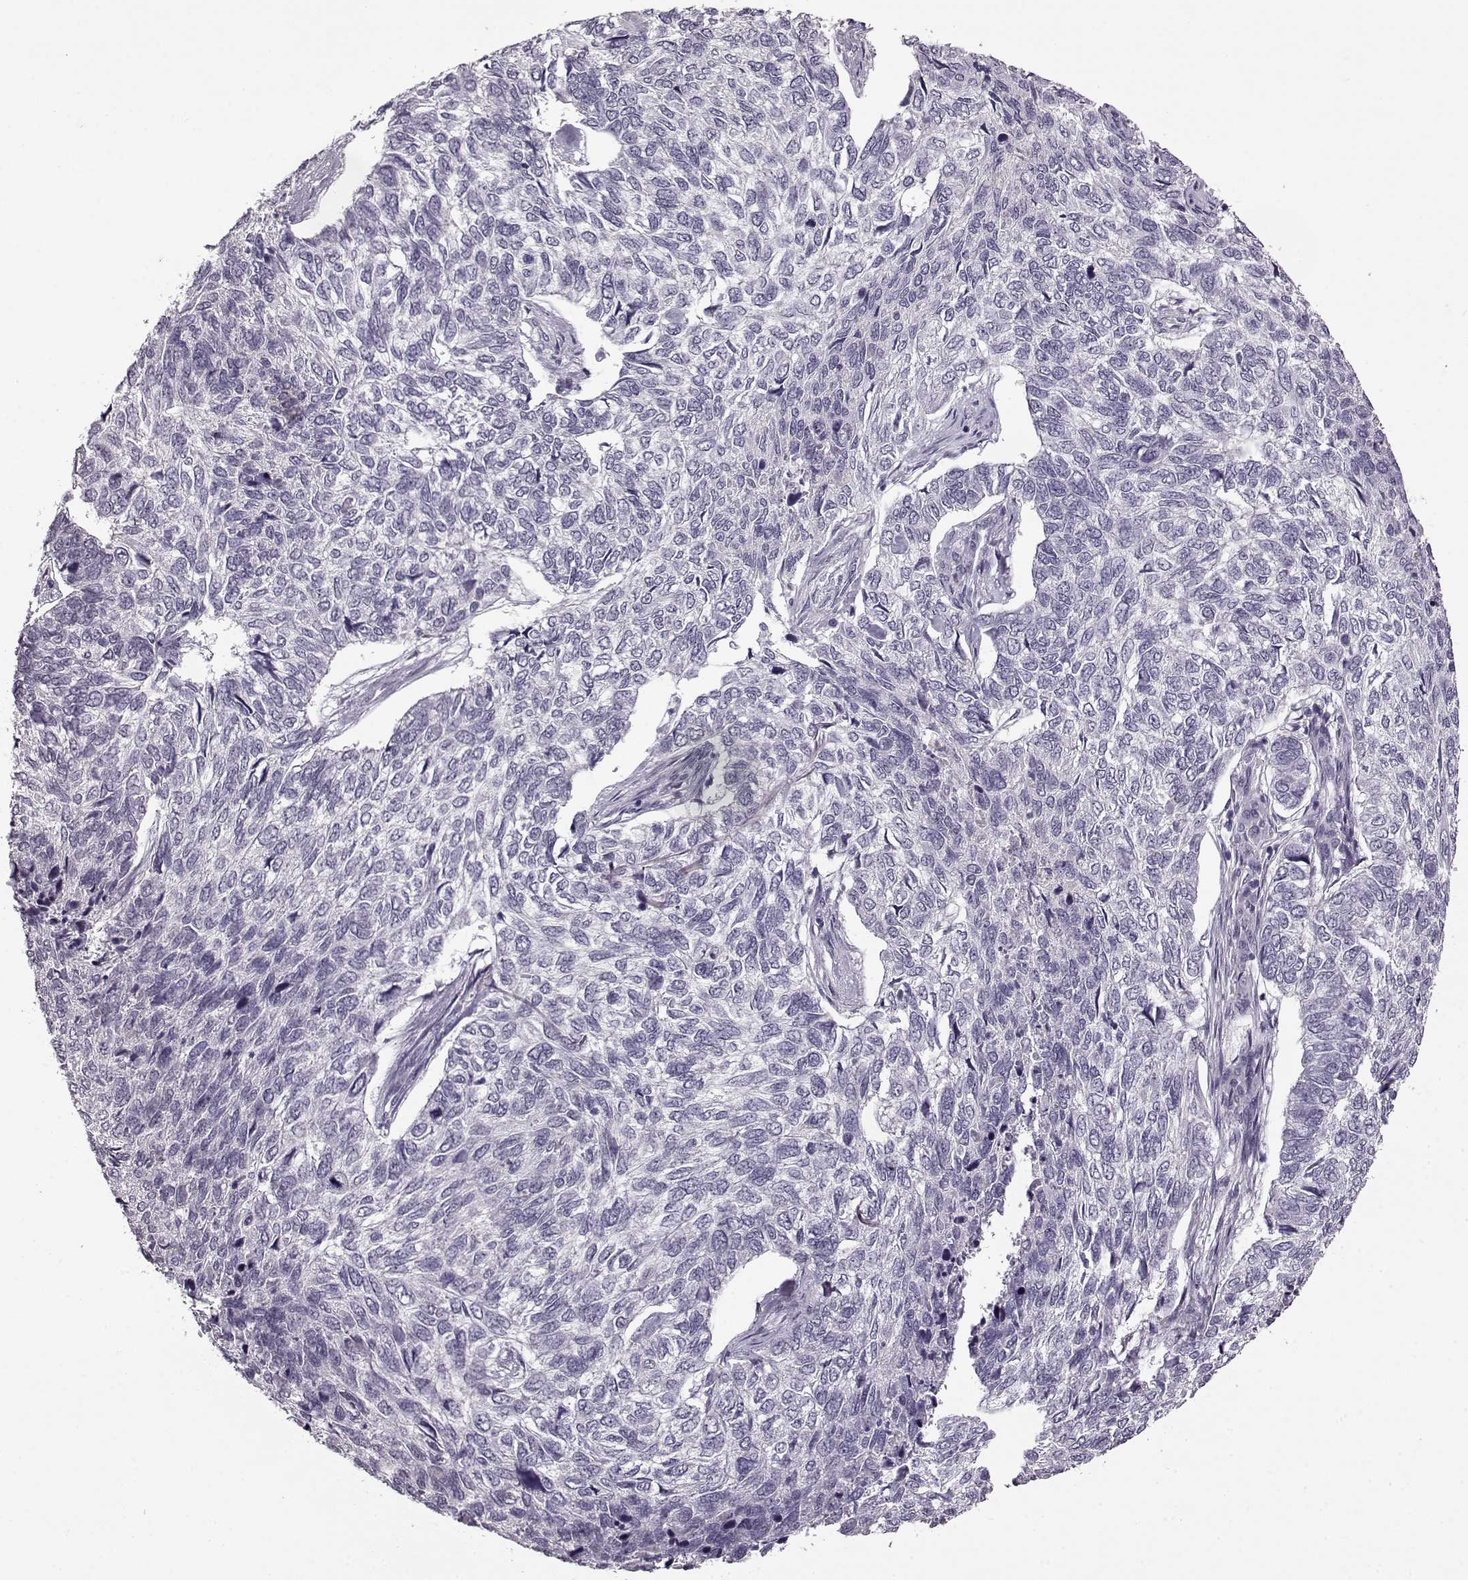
{"staining": {"intensity": "negative", "quantity": "none", "location": "none"}, "tissue": "skin cancer", "cell_type": "Tumor cells", "image_type": "cancer", "snomed": [{"axis": "morphology", "description": "Basal cell carcinoma"}, {"axis": "topography", "description": "Skin"}], "caption": "A histopathology image of skin cancer stained for a protein shows no brown staining in tumor cells.", "gene": "FSHB", "patient": {"sex": "female", "age": 65}}